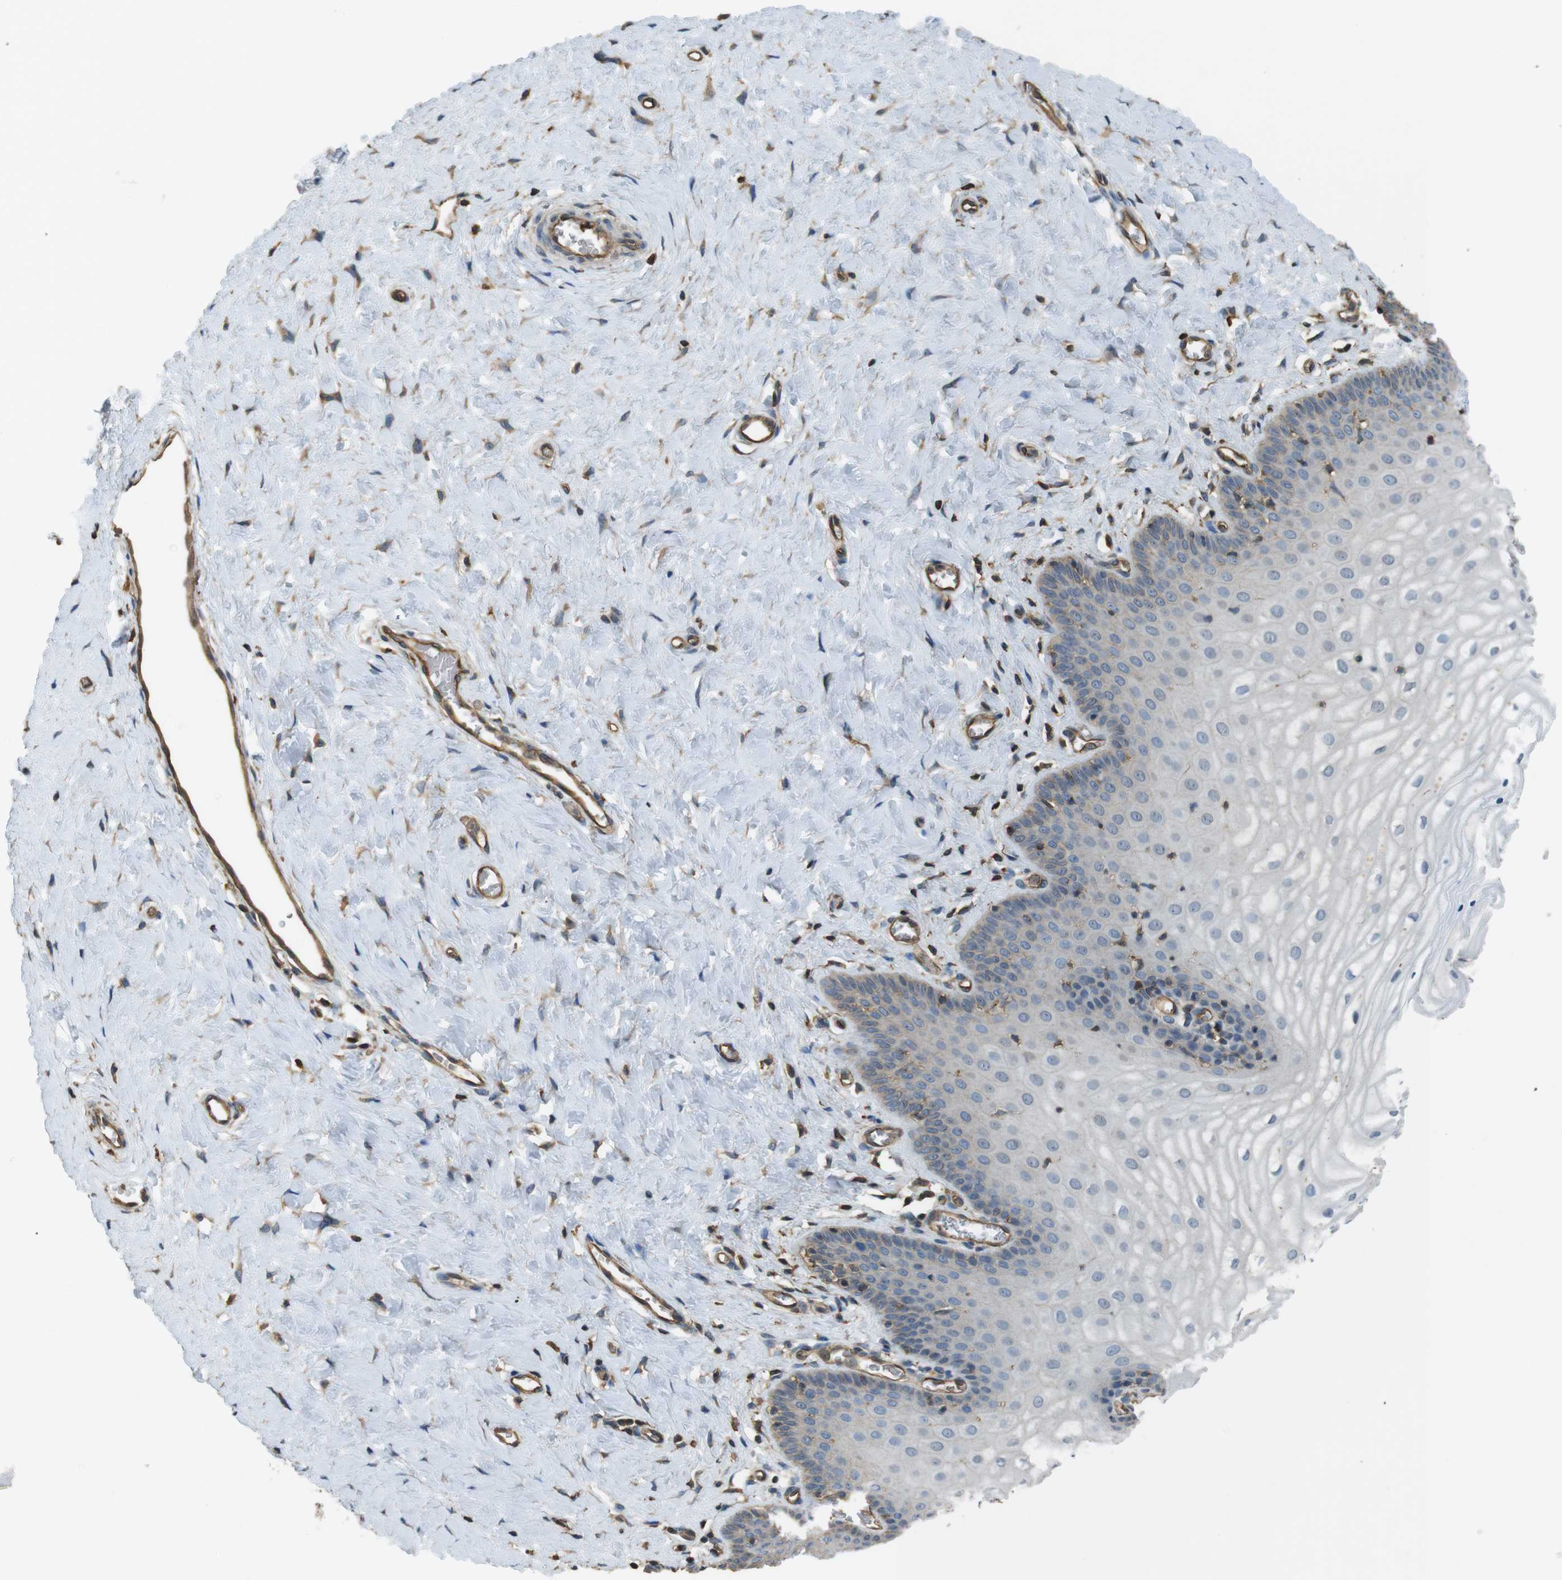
{"staining": {"intensity": "weak", "quantity": "25%-75%", "location": "cytoplasmic/membranous"}, "tissue": "cervix", "cell_type": "Glandular cells", "image_type": "normal", "snomed": [{"axis": "morphology", "description": "Normal tissue, NOS"}, {"axis": "topography", "description": "Cervix"}], "caption": "Cervix stained with DAB IHC reveals low levels of weak cytoplasmic/membranous positivity in approximately 25%-75% of glandular cells.", "gene": "FCAR", "patient": {"sex": "female", "age": 55}}